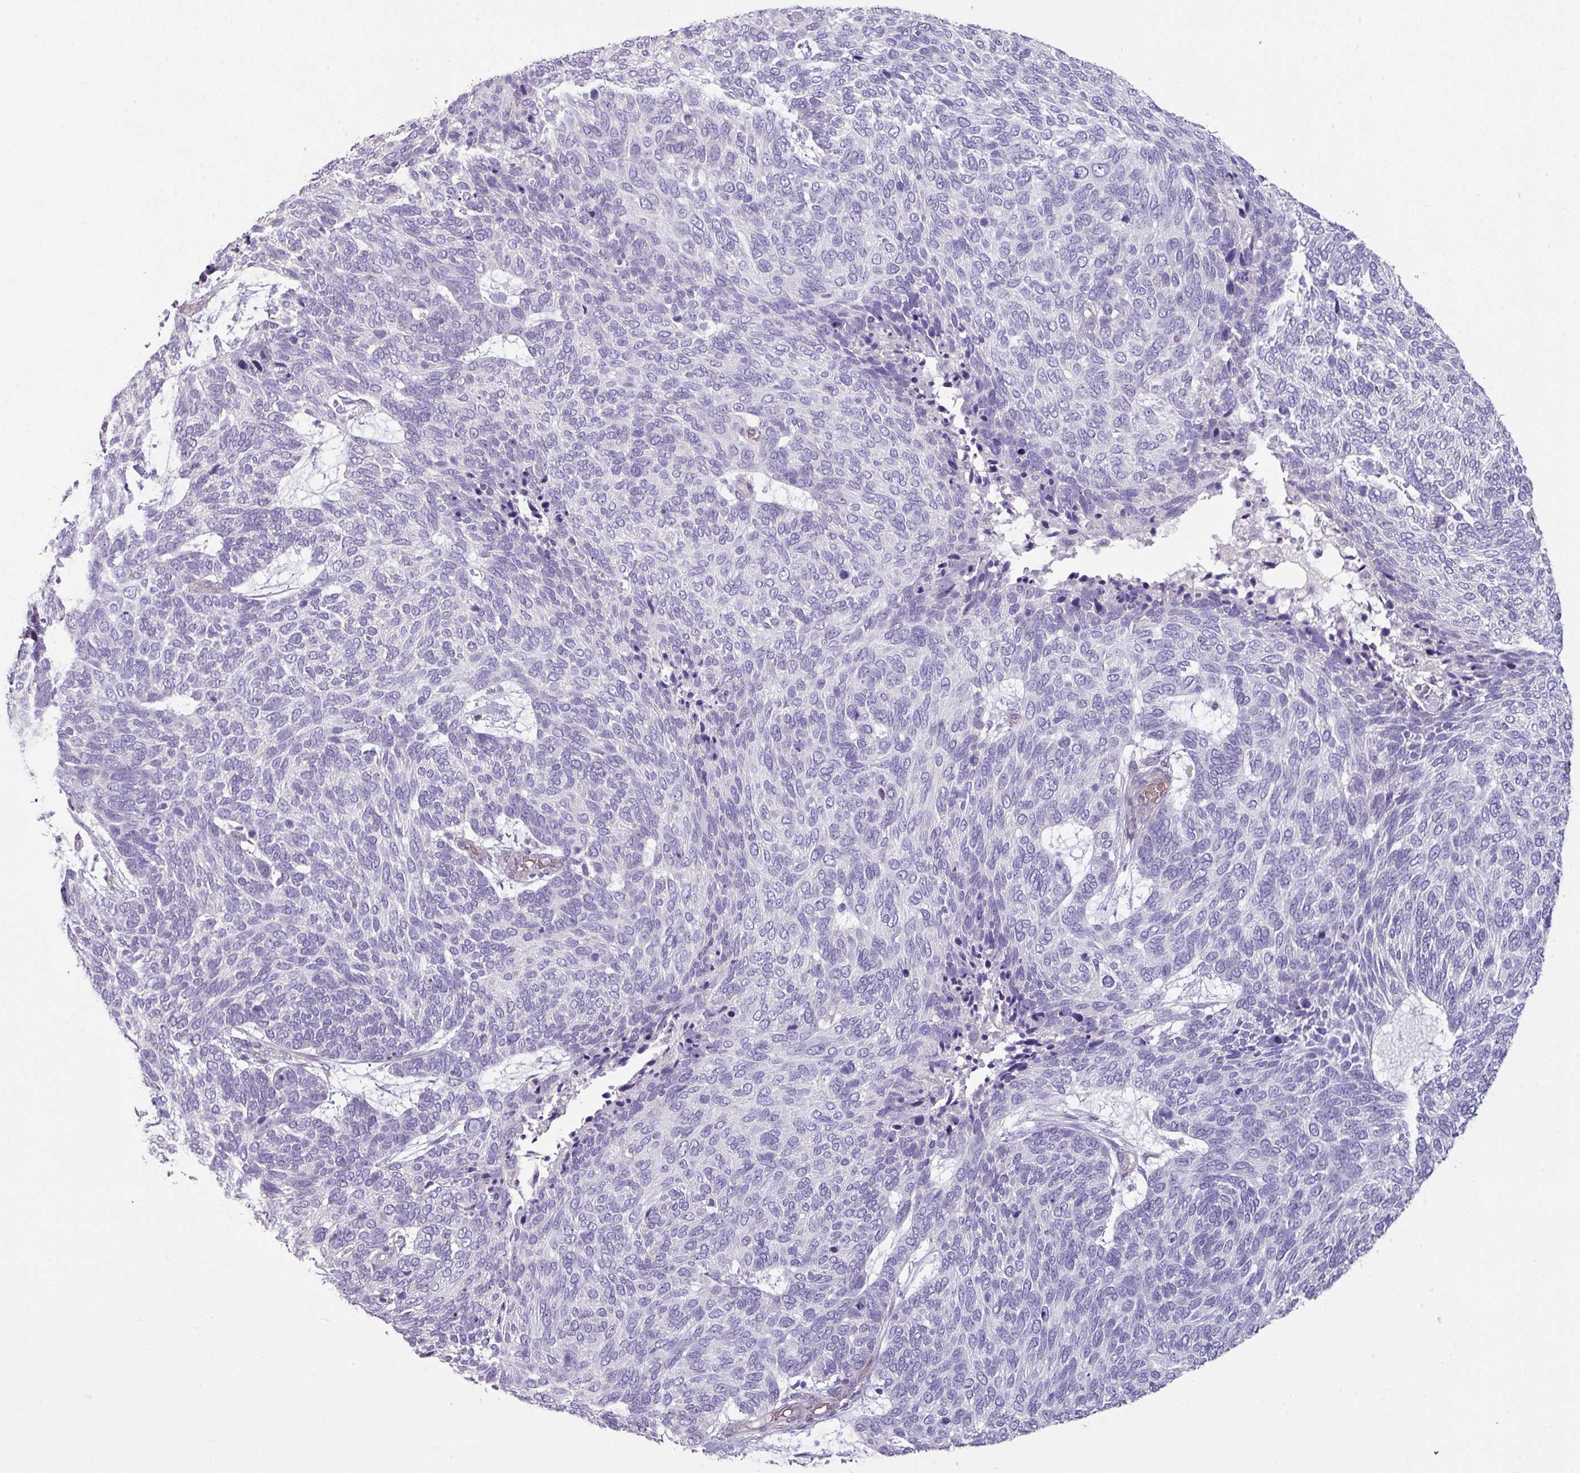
{"staining": {"intensity": "negative", "quantity": "none", "location": "none"}, "tissue": "skin cancer", "cell_type": "Tumor cells", "image_type": "cancer", "snomed": [{"axis": "morphology", "description": "Basal cell carcinoma"}, {"axis": "topography", "description": "Skin"}], "caption": "The photomicrograph shows no staining of tumor cells in basal cell carcinoma (skin). (DAB (3,3'-diaminobenzidine) immunohistochemistry (IHC) visualized using brightfield microscopy, high magnification).", "gene": "NHSL2", "patient": {"sex": "female", "age": 65}}